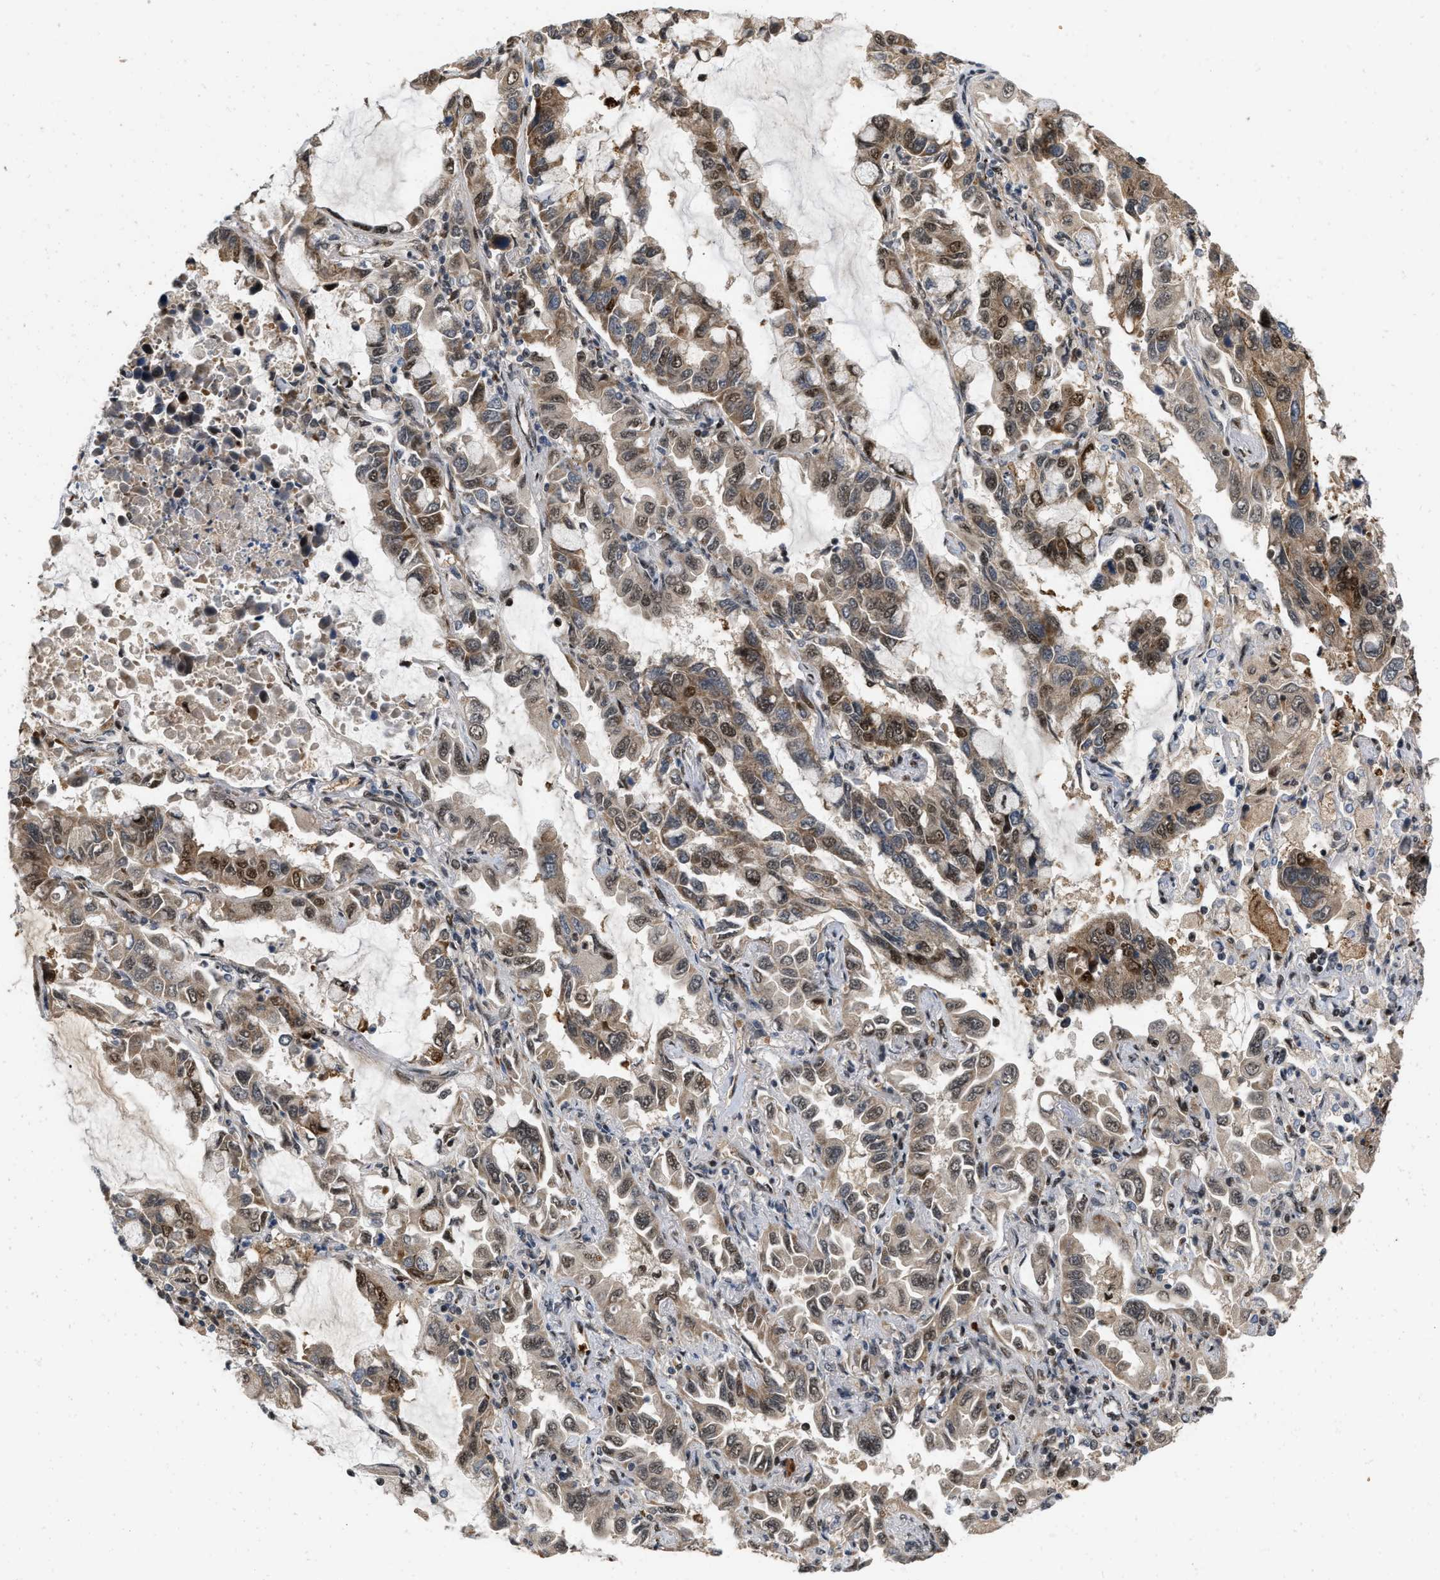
{"staining": {"intensity": "moderate", "quantity": ">75%", "location": "cytoplasmic/membranous,nuclear"}, "tissue": "lung cancer", "cell_type": "Tumor cells", "image_type": "cancer", "snomed": [{"axis": "morphology", "description": "Adenocarcinoma, NOS"}, {"axis": "topography", "description": "Lung"}], "caption": "This histopathology image reveals IHC staining of lung cancer (adenocarcinoma), with medium moderate cytoplasmic/membranous and nuclear staining in about >75% of tumor cells.", "gene": "ANKRD11", "patient": {"sex": "male", "age": 64}}